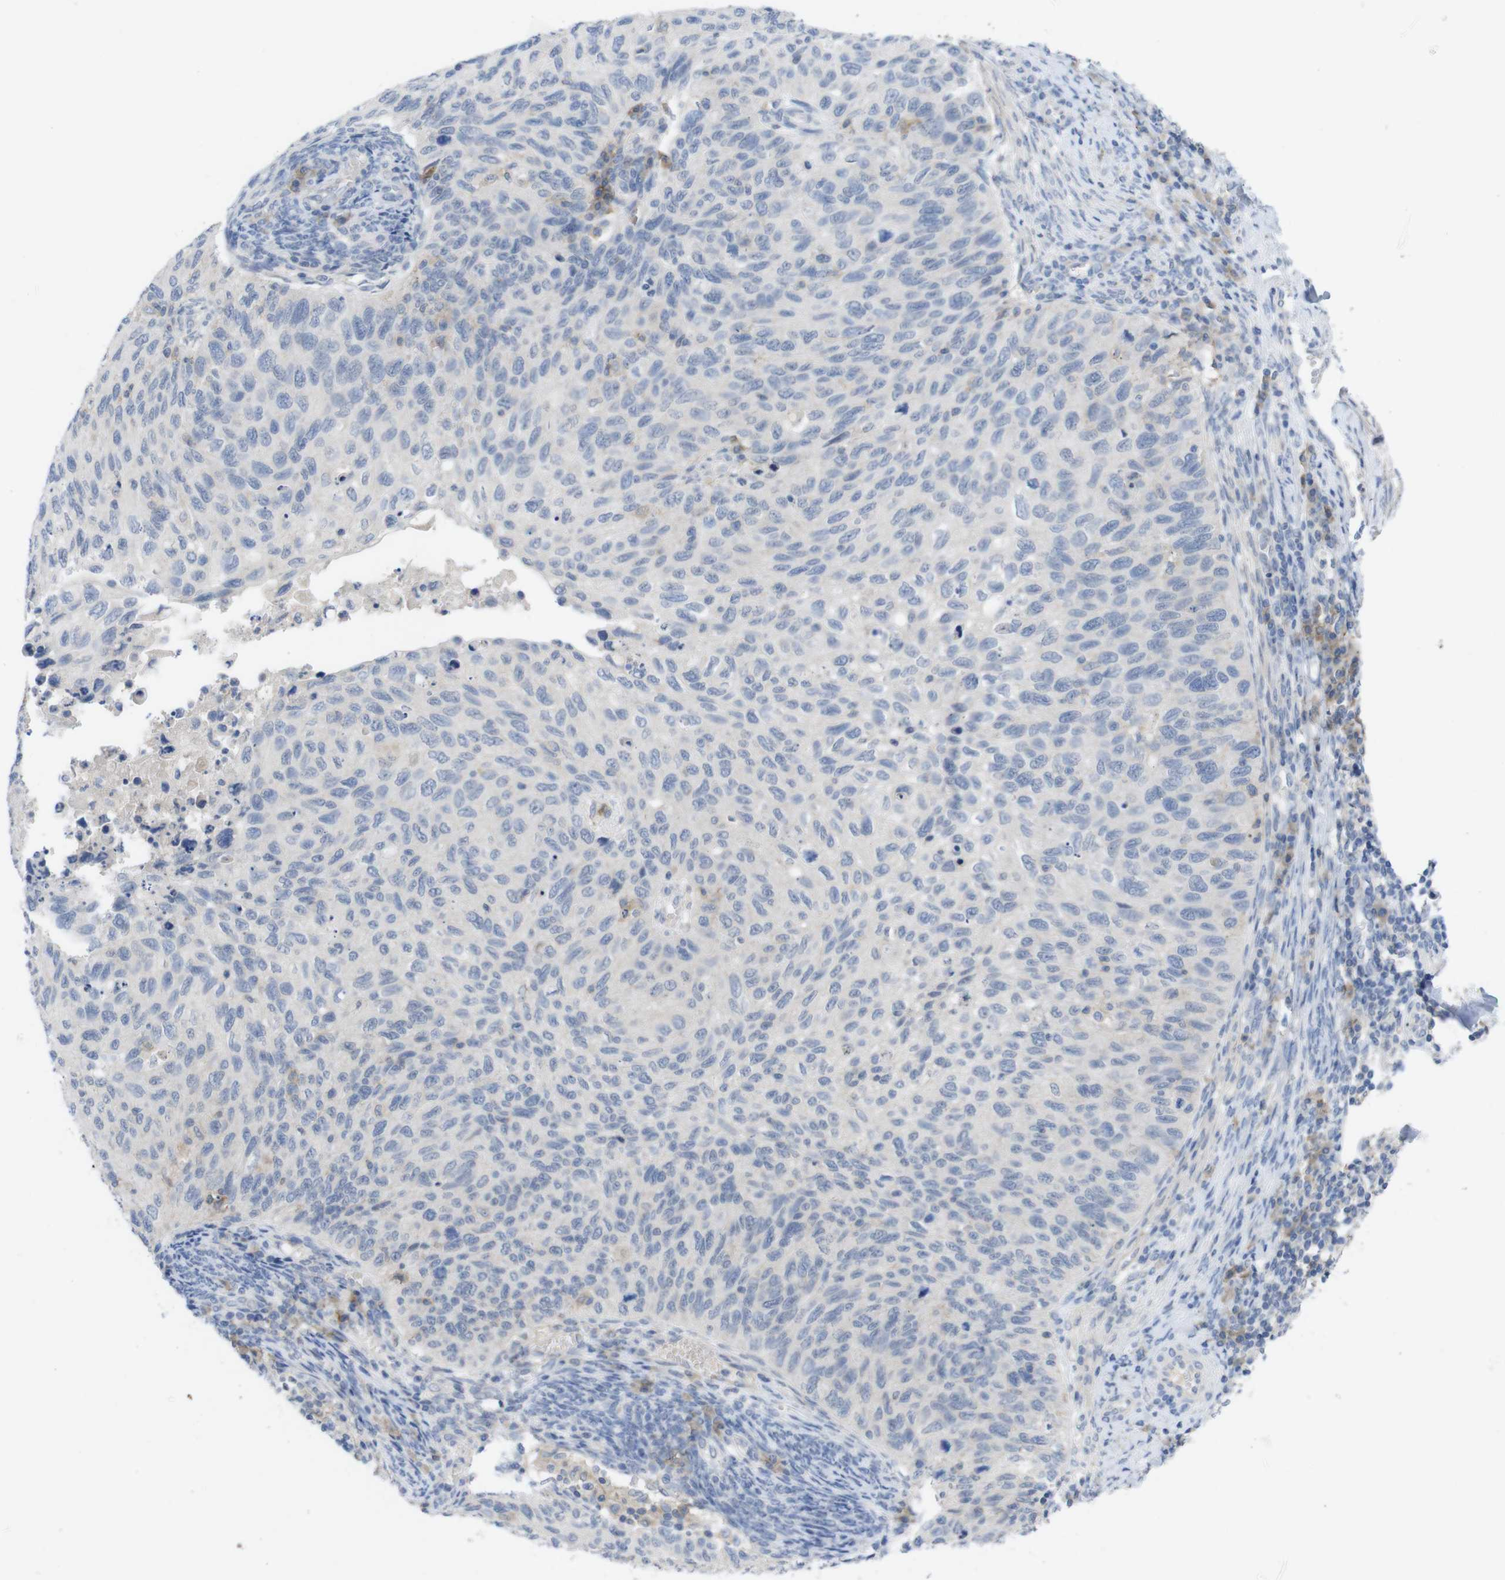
{"staining": {"intensity": "negative", "quantity": "none", "location": "none"}, "tissue": "cervical cancer", "cell_type": "Tumor cells", "image_type": "cancer", "snomed": [{"axis": "morphology", "description": "Squamous cell carcinoma, NOS"}, {"axis": "topography", "description": "Cervix"}], "caption": "Tumor cells are negative for brown protein staining in cervical cancer (squamous cell carcinoma).", "gene": "SLAMF7", "patient": {"sex": "female", "age": 70}}